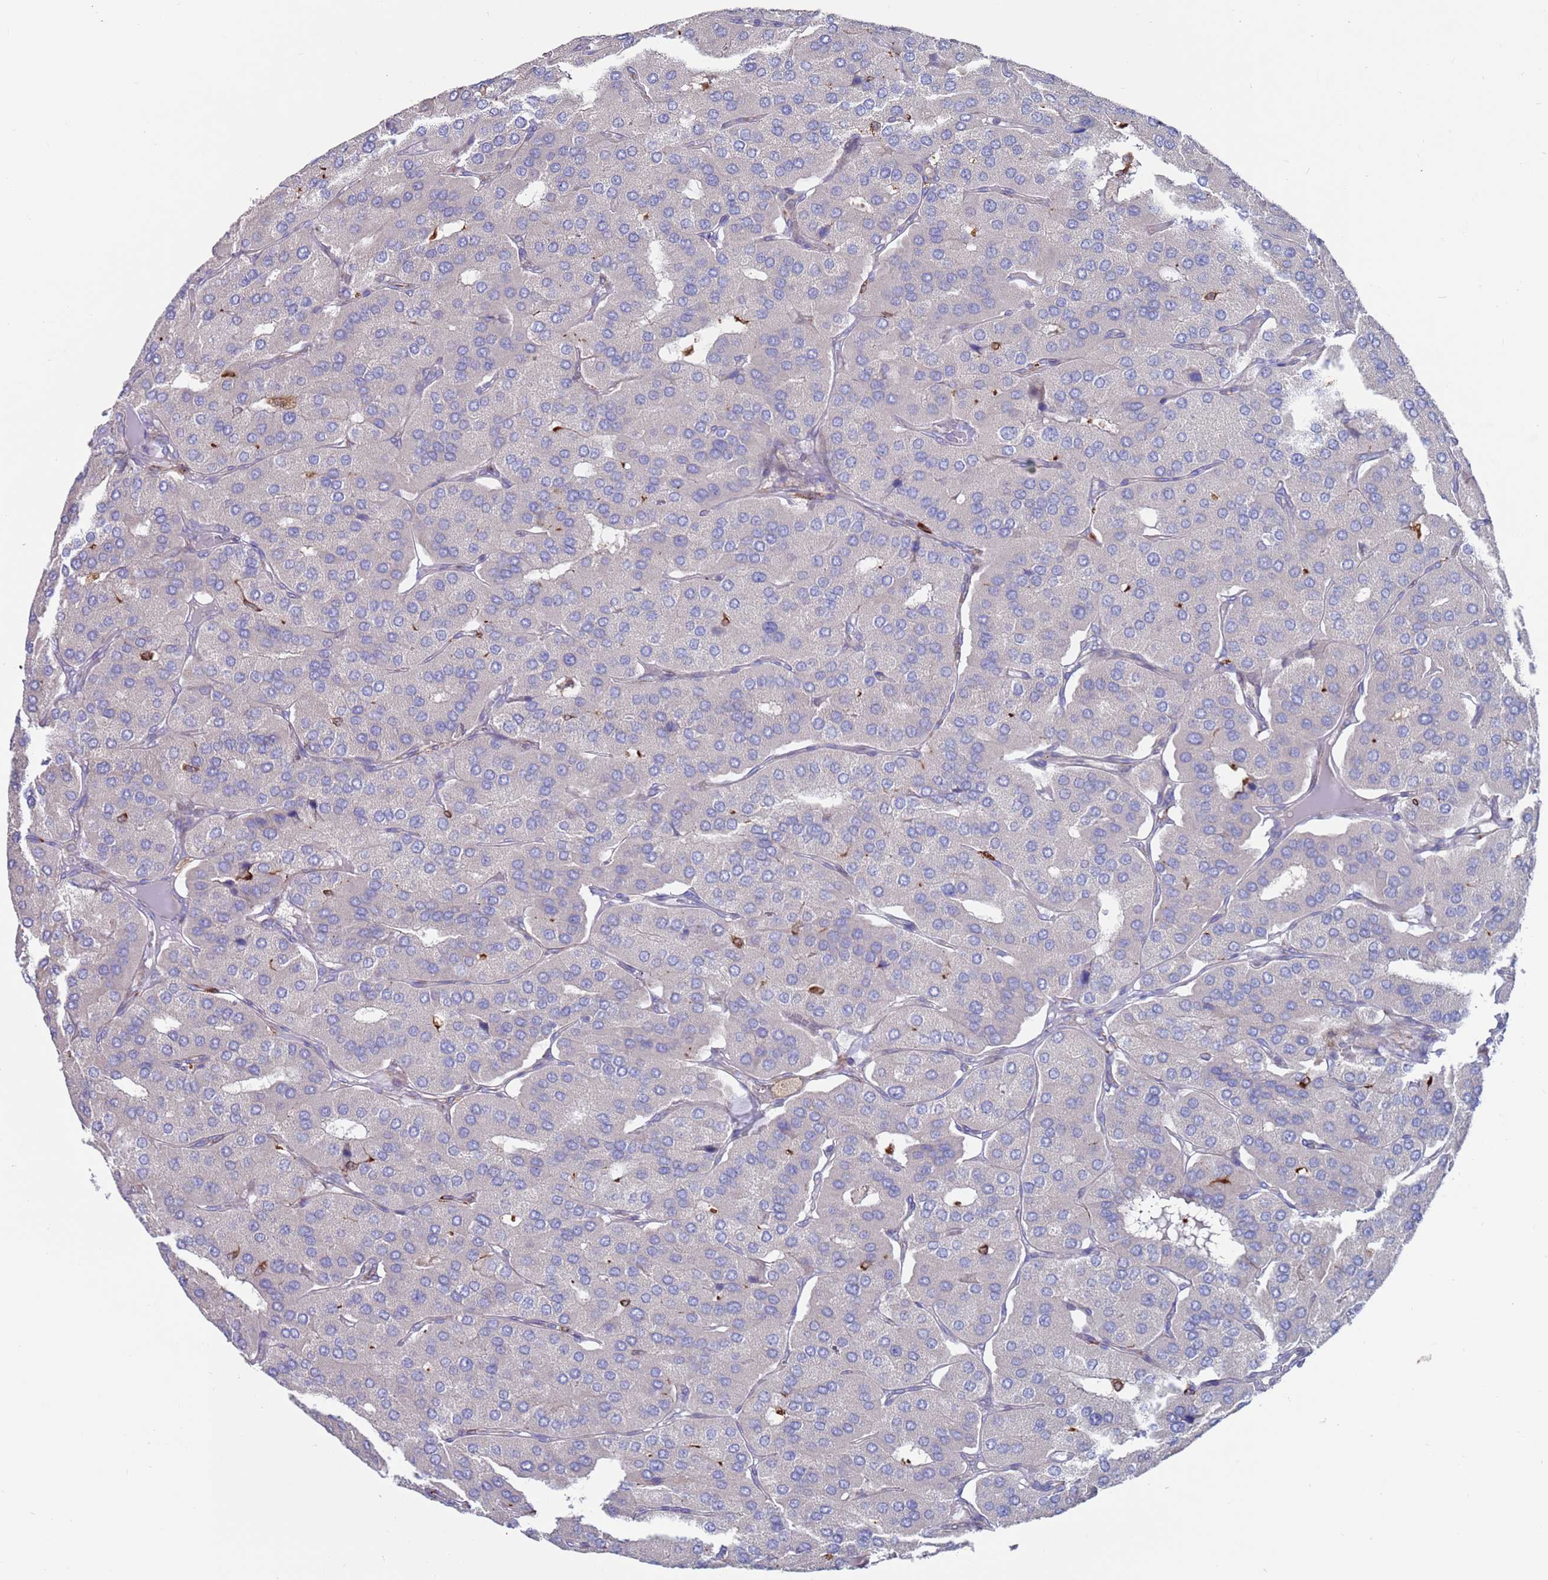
{"staining": {"intensity": "negative", "quantity": "none", "location": "none"}, "tissue": "parathyroid gland", "cell_type": "Glandular cells", "image_type": "normal", "snomed": [{"axis": "morphology", "description": "Normal tissue, NOS"}, {"axis": "morphology", "description": "Adenoma, NOS"}, {"axis": "topography", "description": "Parathyroid gland"}], "caption": "Immunohistochemistry histopathology image of unremarkable parathyroid gland stained for a protein (brown), which displays no staining in glandular cells. The staining was performed using DAB to visualize the protein expression in brown, while the nuclei were stained in blue with hematoxylin (Magnification: 20x).", "gene": "GREB1L", "patient": {"sex": "female", "age": 86}}